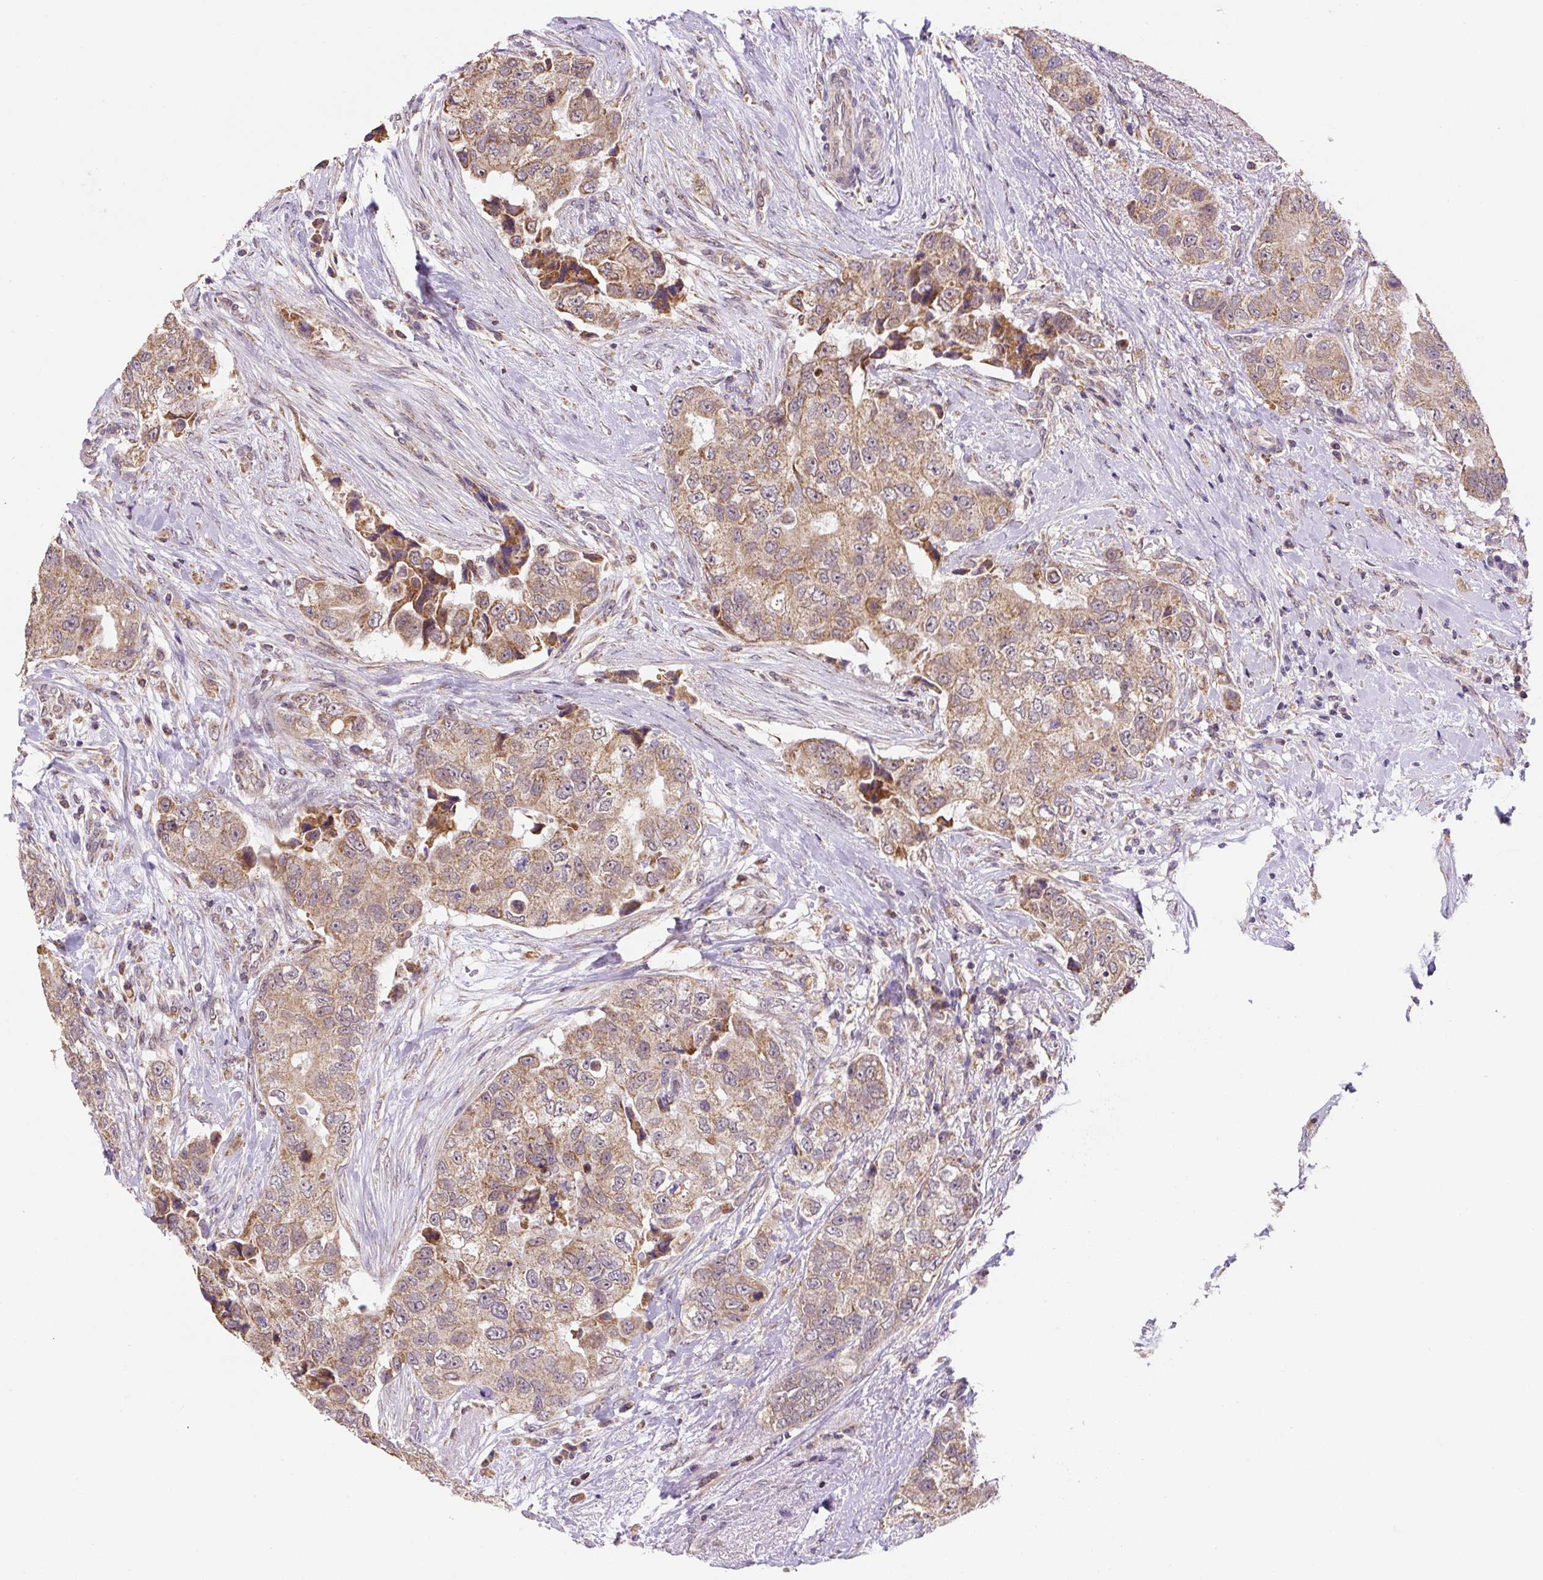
{"staining": {"intensity": "moderate", "quantity": ">75%", "location": "cytoplasmic/membranous"}, "tissue": "breast cancer", "cell_type": "Tumor cells", "image_type": "cancer", "snomed": [{"axis": "morphology", "description": "Normal tissue, NOS"}, {"axis": "morphology", "description": "Duct carcinoma"}, {"axis": "topography", "description": "Breast"}], "caption": "Immunohistochemistry (DAB (3,3'-diaminobenzidine)) staining of breast cancer (intraductal carcinoma) shows moderate cytoplasmic/membranous protein positivity in approximately >75% of tumor cells. (Brightfield microscopy of DAB IHC at high magnification).", "gene": "MFSD9", "patient": {"sex": "female", "age": 62}}